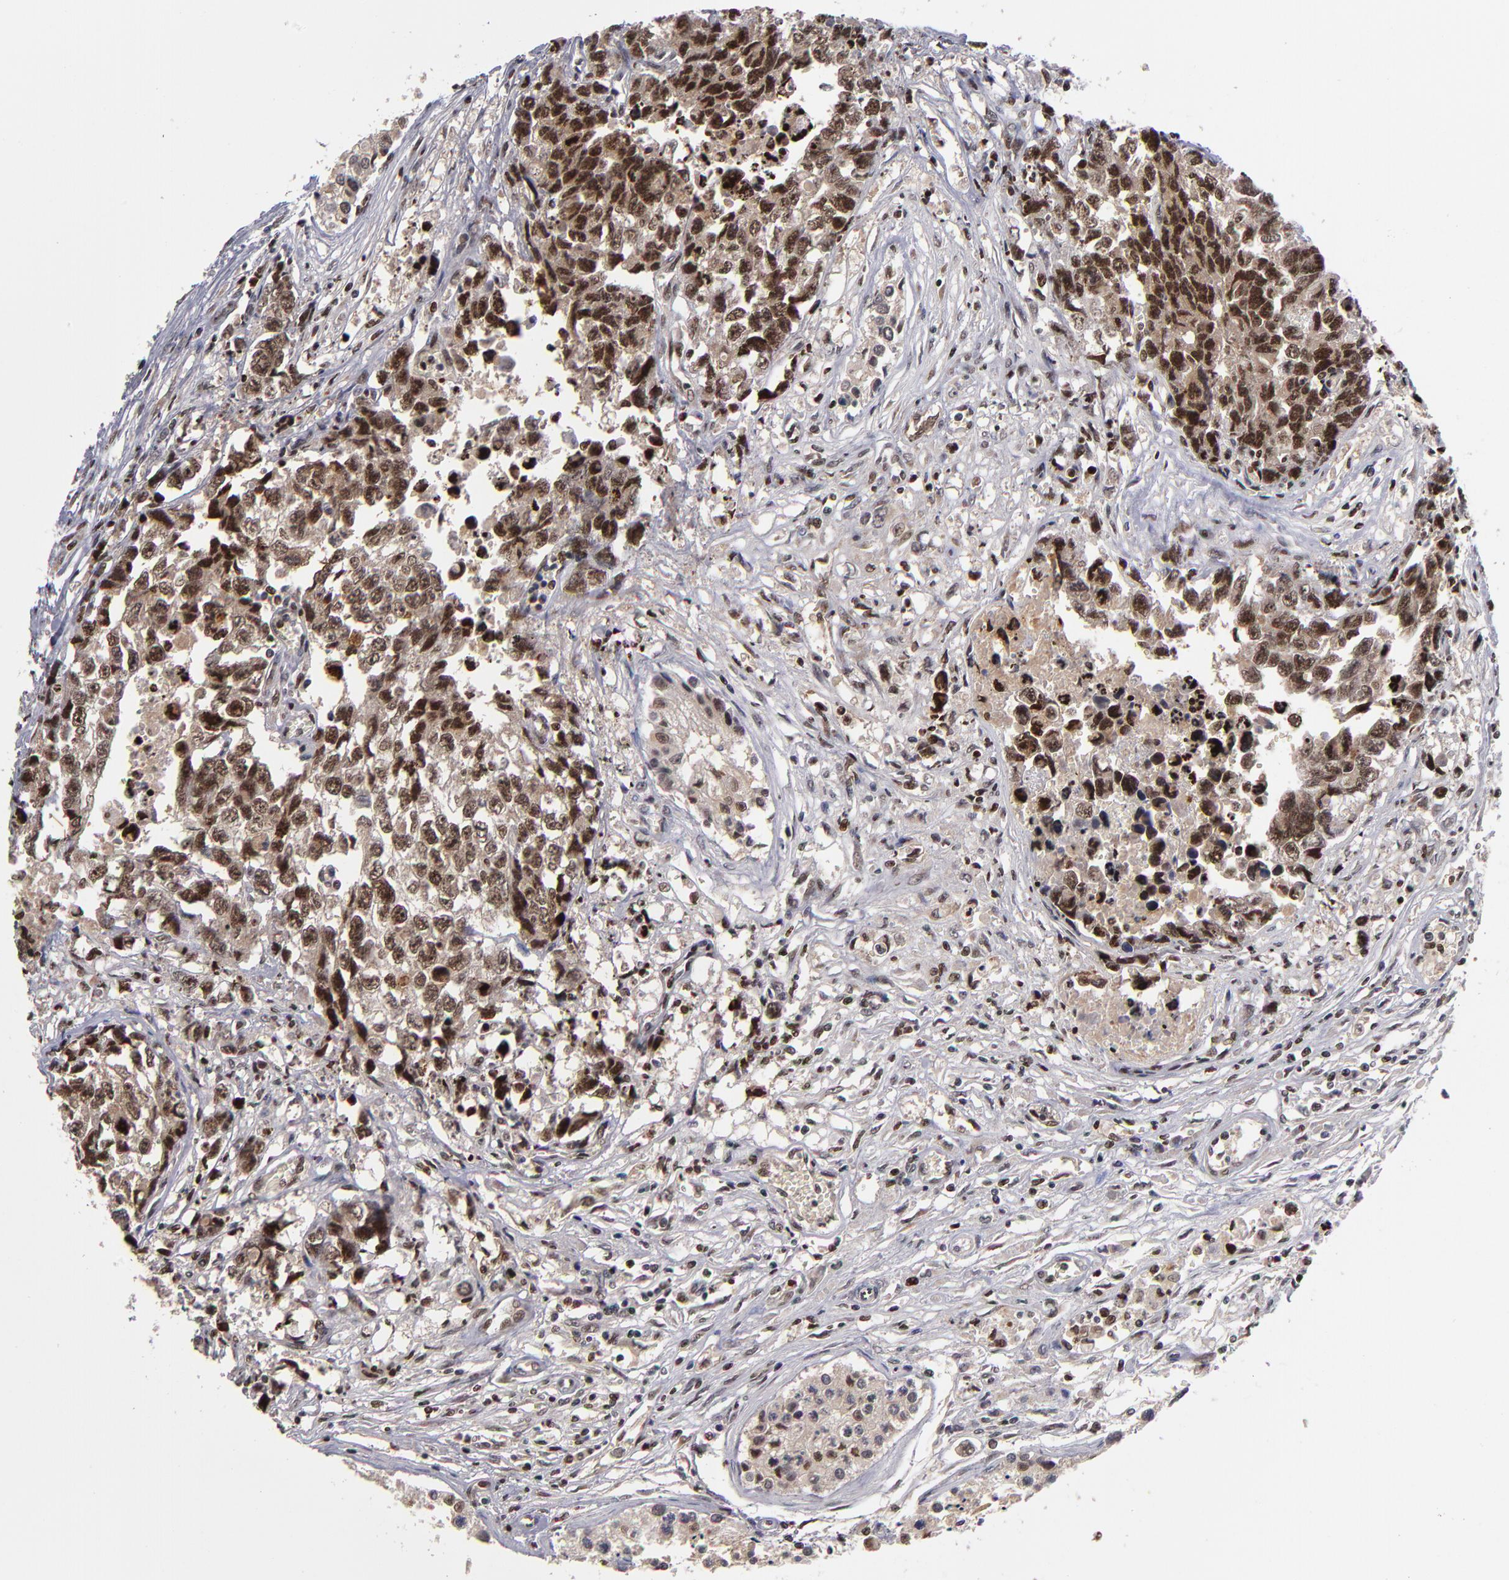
{"staining": {"intensity": "strong", "quantity": ">75%", "location": "nuclear"}, "tissue": "testis cancer", "cell_type": "Tumor cells", "image_type": "cancer", "snomed": [{"axis": "morphology", "description": "Carcinoma, Embryonal, NOS"}, {"axis": "topography", "description": "Testis"}], "caption": "Embryonal carcinoma (testis) stained with immunohistochemistry (IHC) displays strong nuclear expression in approximately >75% of tumor cells.", "gene": "KDM6A", "patient": {"sex": "male", "age": 31}}